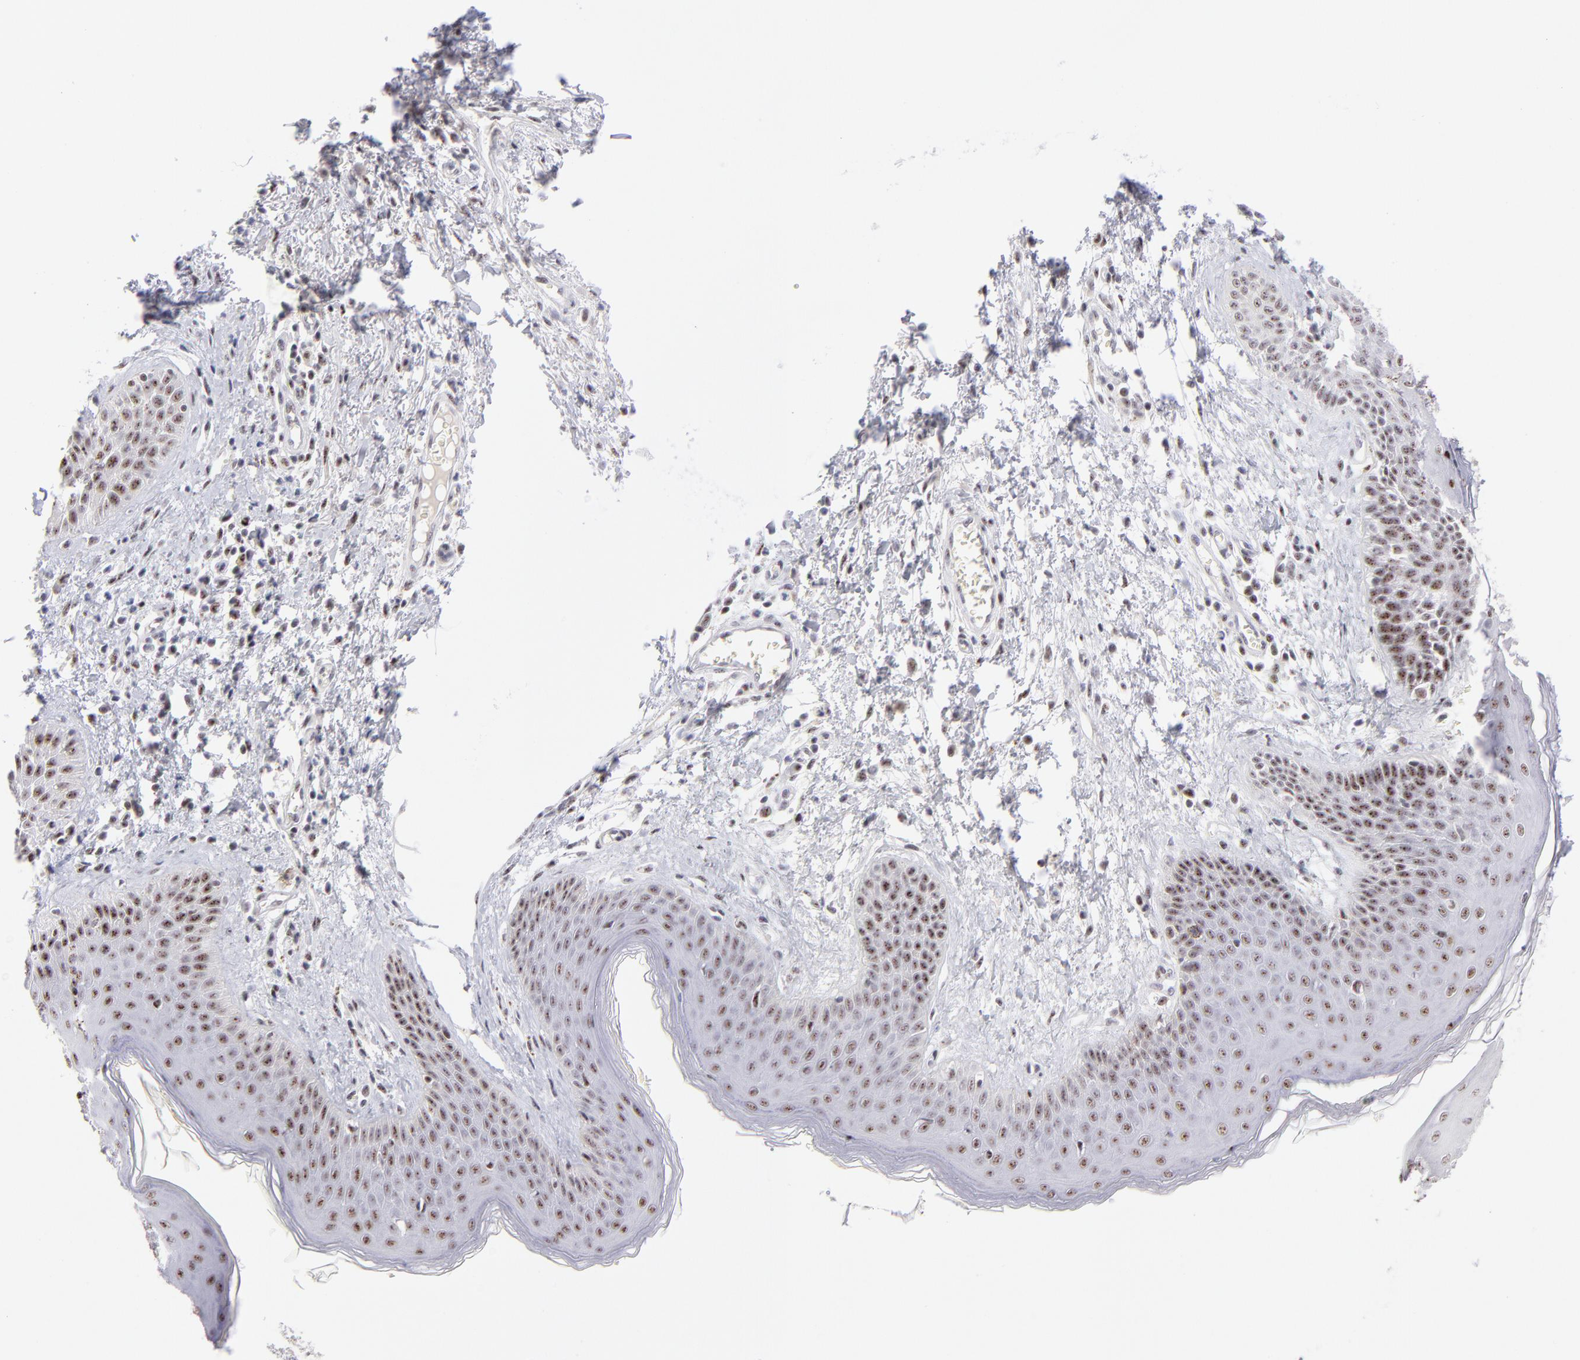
{"staining": {"intensity": "moderate", "quantity": ">75%", "location": "nuclear"}, "tissue": "skin cancer", "cell_type": "Tumor cells", "image_type": "cancer", "snomed": [{"axis": "morphology", "description": "Basal cell carcinoma"}, {"axis": "topography", "description": "Skin"}], "caption": "IHC image of human skin cancer stained for a protein (brown), which reveals medium levels of moderate nuclear positivity in about >75% of tumor cells.", "gene": "CDC25C", "patient": {"sex": "female", "age": 64}}